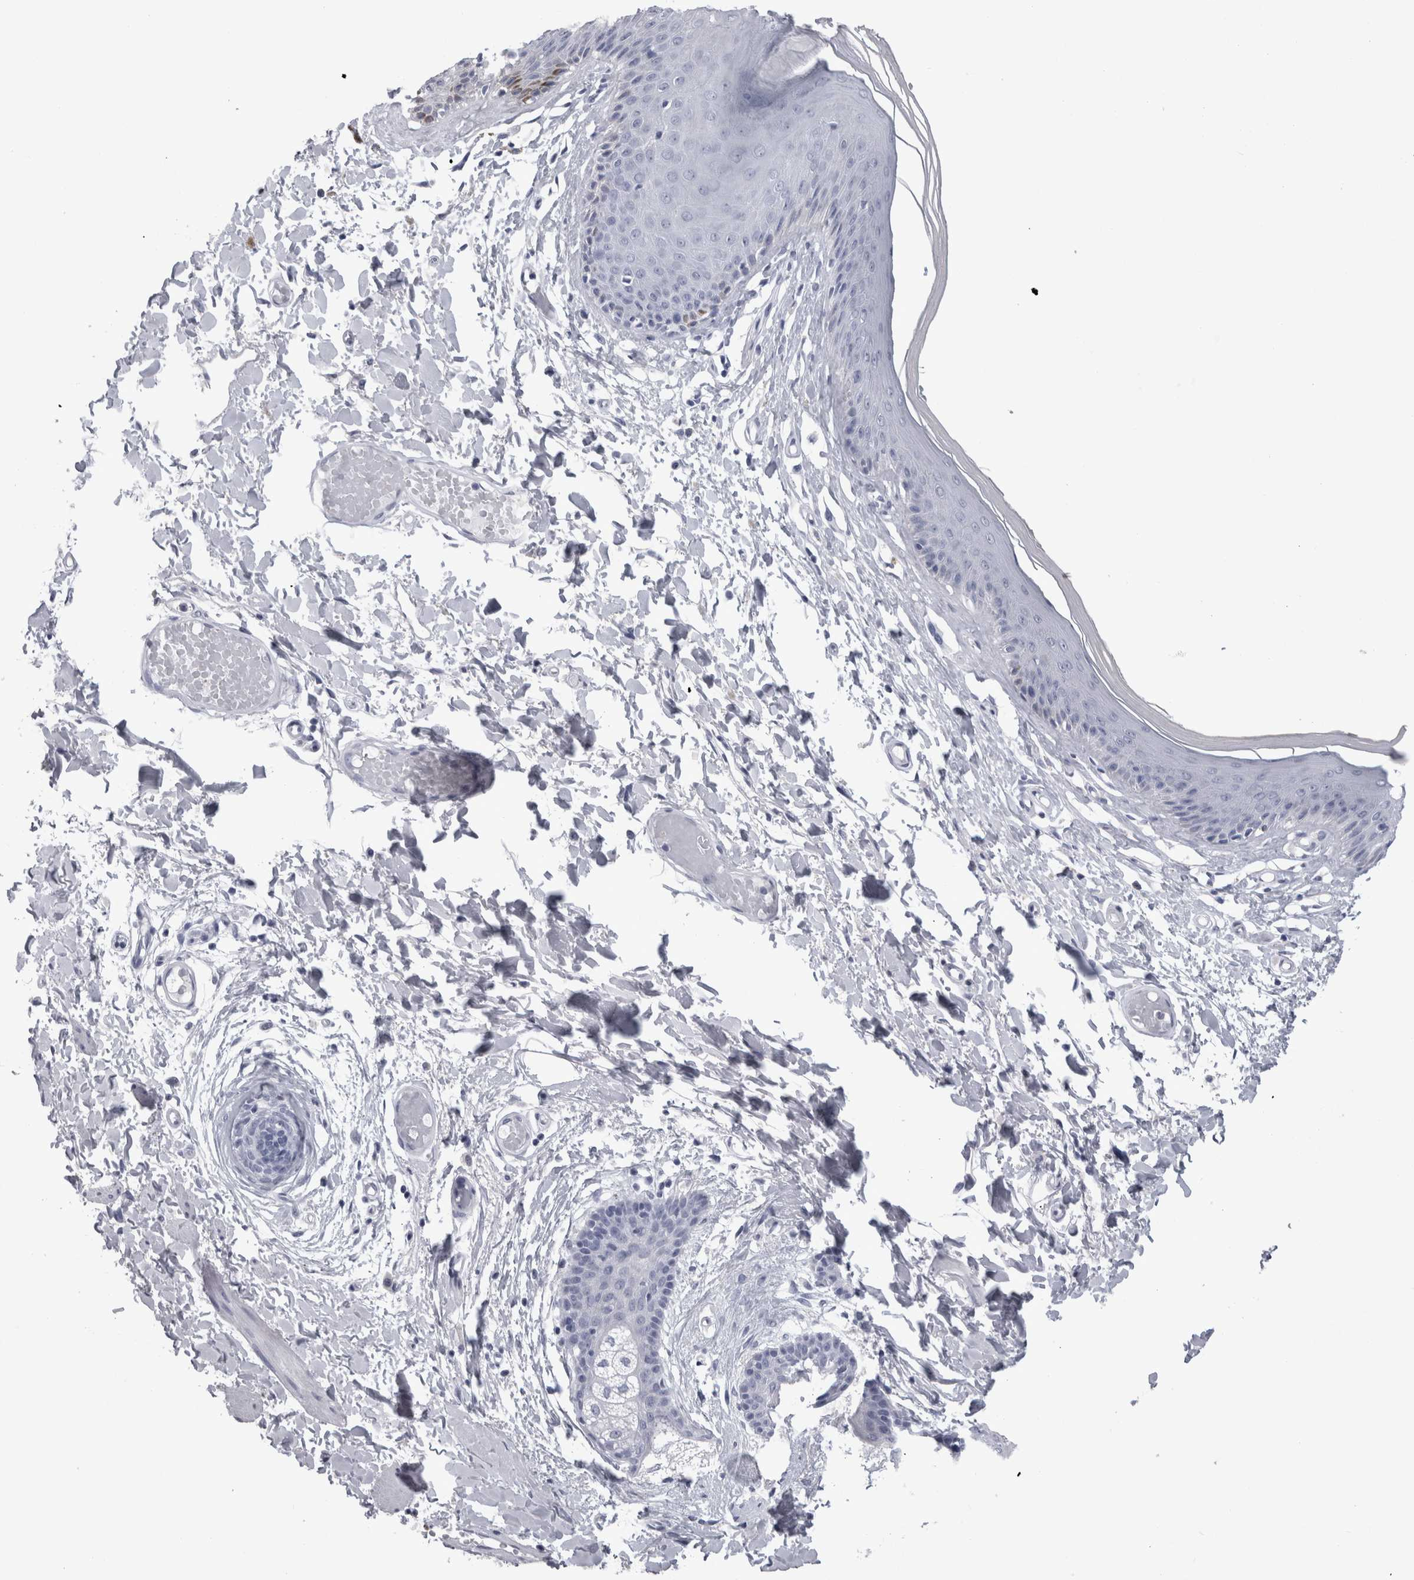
{"staining": {"intensity": "negative", "quantity": "none", "location": "none"}, "tissue": "skin", "cell_type": "Epidermal cells", "image_type": "normal", "snomed": [{"axis": "morphology", "description": "Normal tissue, NOS"}, {"axis": "topography", "description": "Vulva"}], "caption": "This image is of benign skin stained with IHC to label a protein in brown with the nuclei are counter-stained blue. There is no expression in epidermal cells.", "gene": "ALDH8A1", "patient": {"sex": "female", "age": 73}}